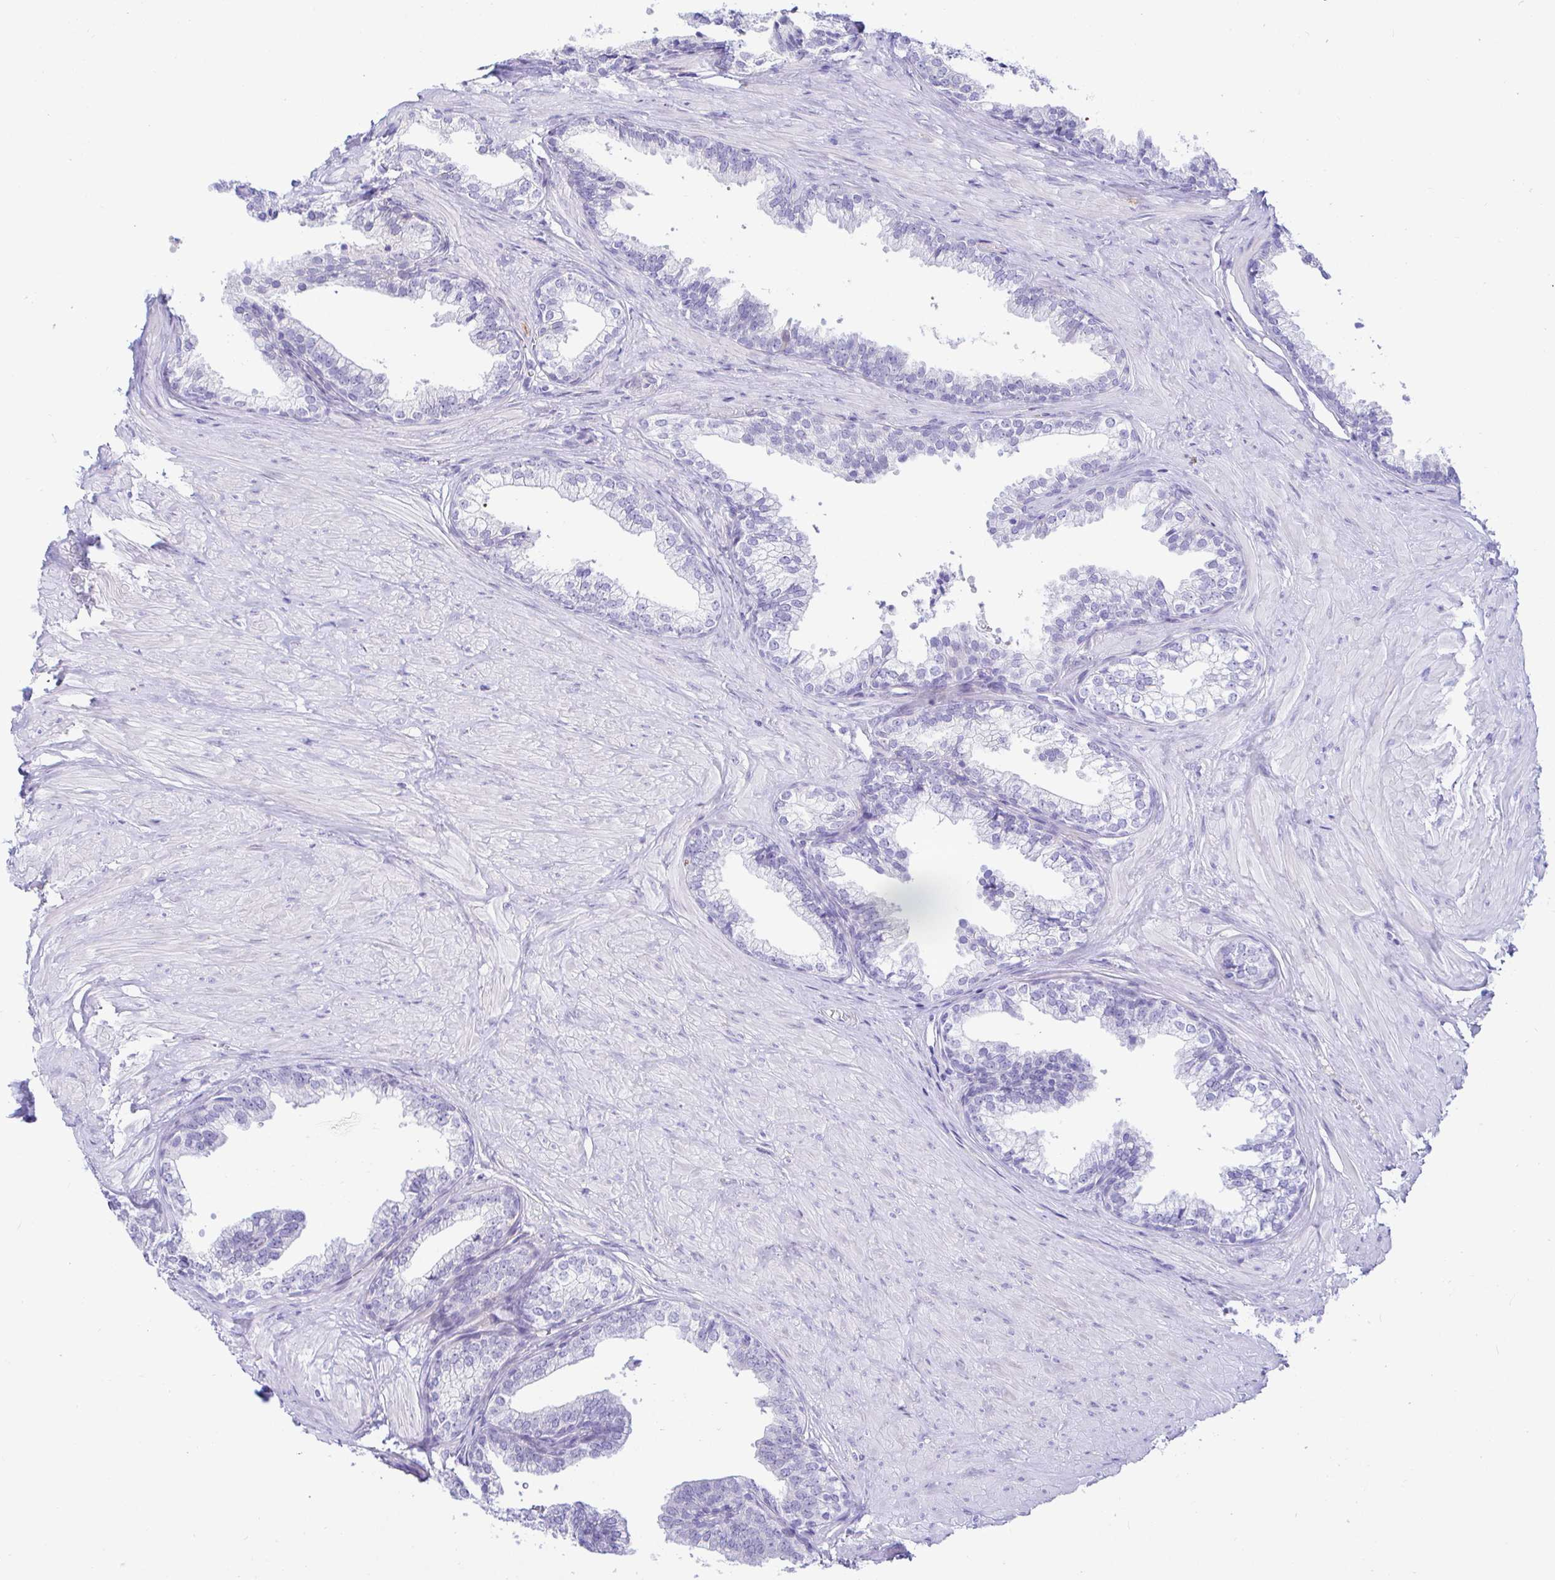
{"staining": {"intensity": "negative", "quantity": "none", "location": "none"}, "tissue": "prostate", "cell_type": "Glandular cells", "image_type": "normal", "snomed": [{"axis": "morphology", "description": "Normal tissue, NOS"}, {"axis": "topography", "description": "Prostate"}, {"axis": "topography", "description": "Peripheral nerve tissue"}], "caption": "Immunohistochemistry (IHC) image of benign prostate: prostate stained with DAB displays no significant protein positivity in glandular cells. The staining is performed using DAB brown chromogen with nuclei counter-stained in using hematoxylin.", "gene": "PINLYP", "patient": {"sex": "male", "age": 55}}